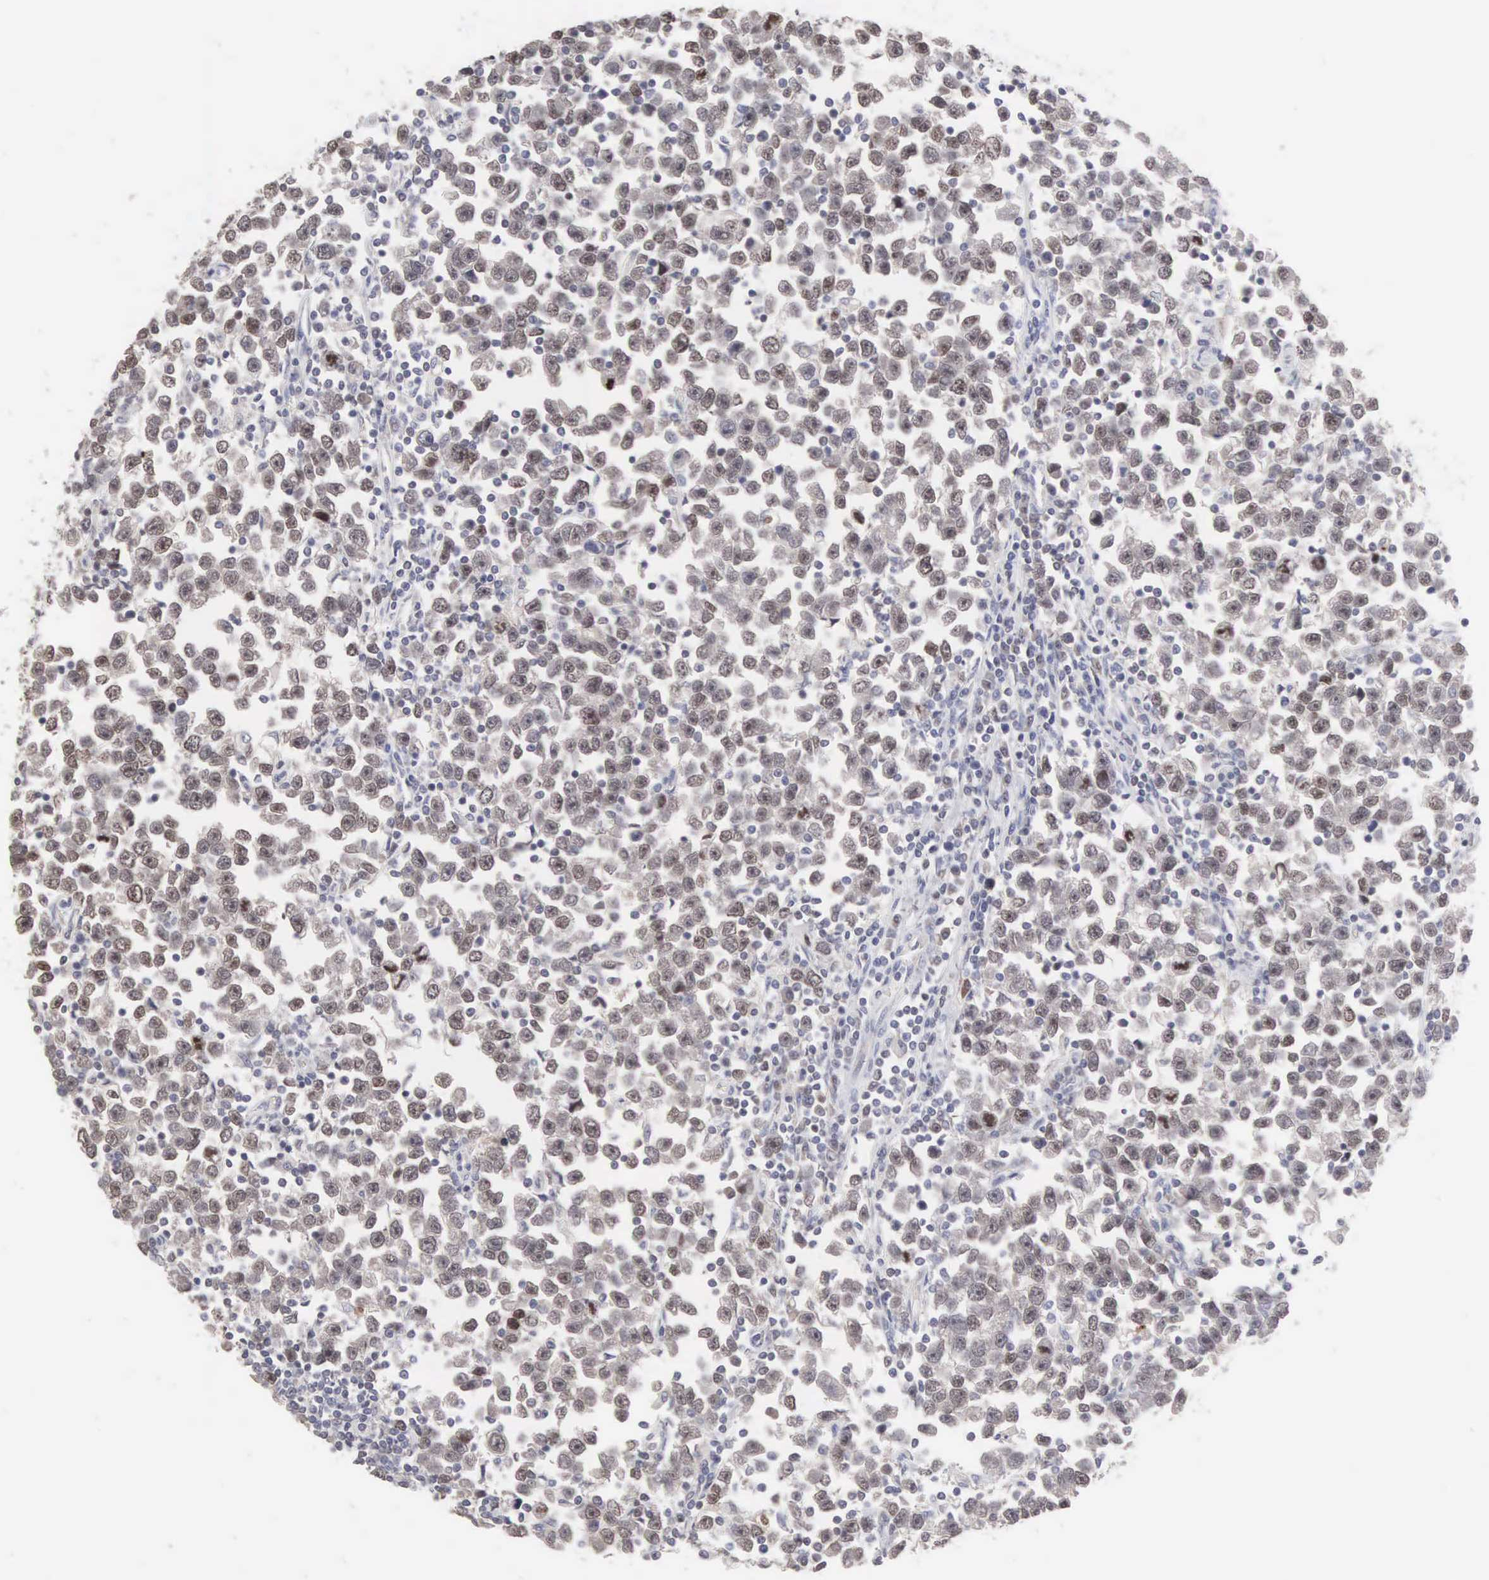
{"staining": {"intensity": "negative", "quantity": "none", "location": "none"}, "tissue": "testis cancer", "cell_type": "Tumor cells", "image_type": "cancer", "snomed": [{"axis": "morphology", "description": "Seminoma, NOS"}, {"axis": "topography", "description": "Testis"}], "caption": "Photomicrograph shows no protein positivity in tumor cells of testis seminoma tissue.", "gene": "ACOT4", "patient": {"sex": "male", "age": 43}}